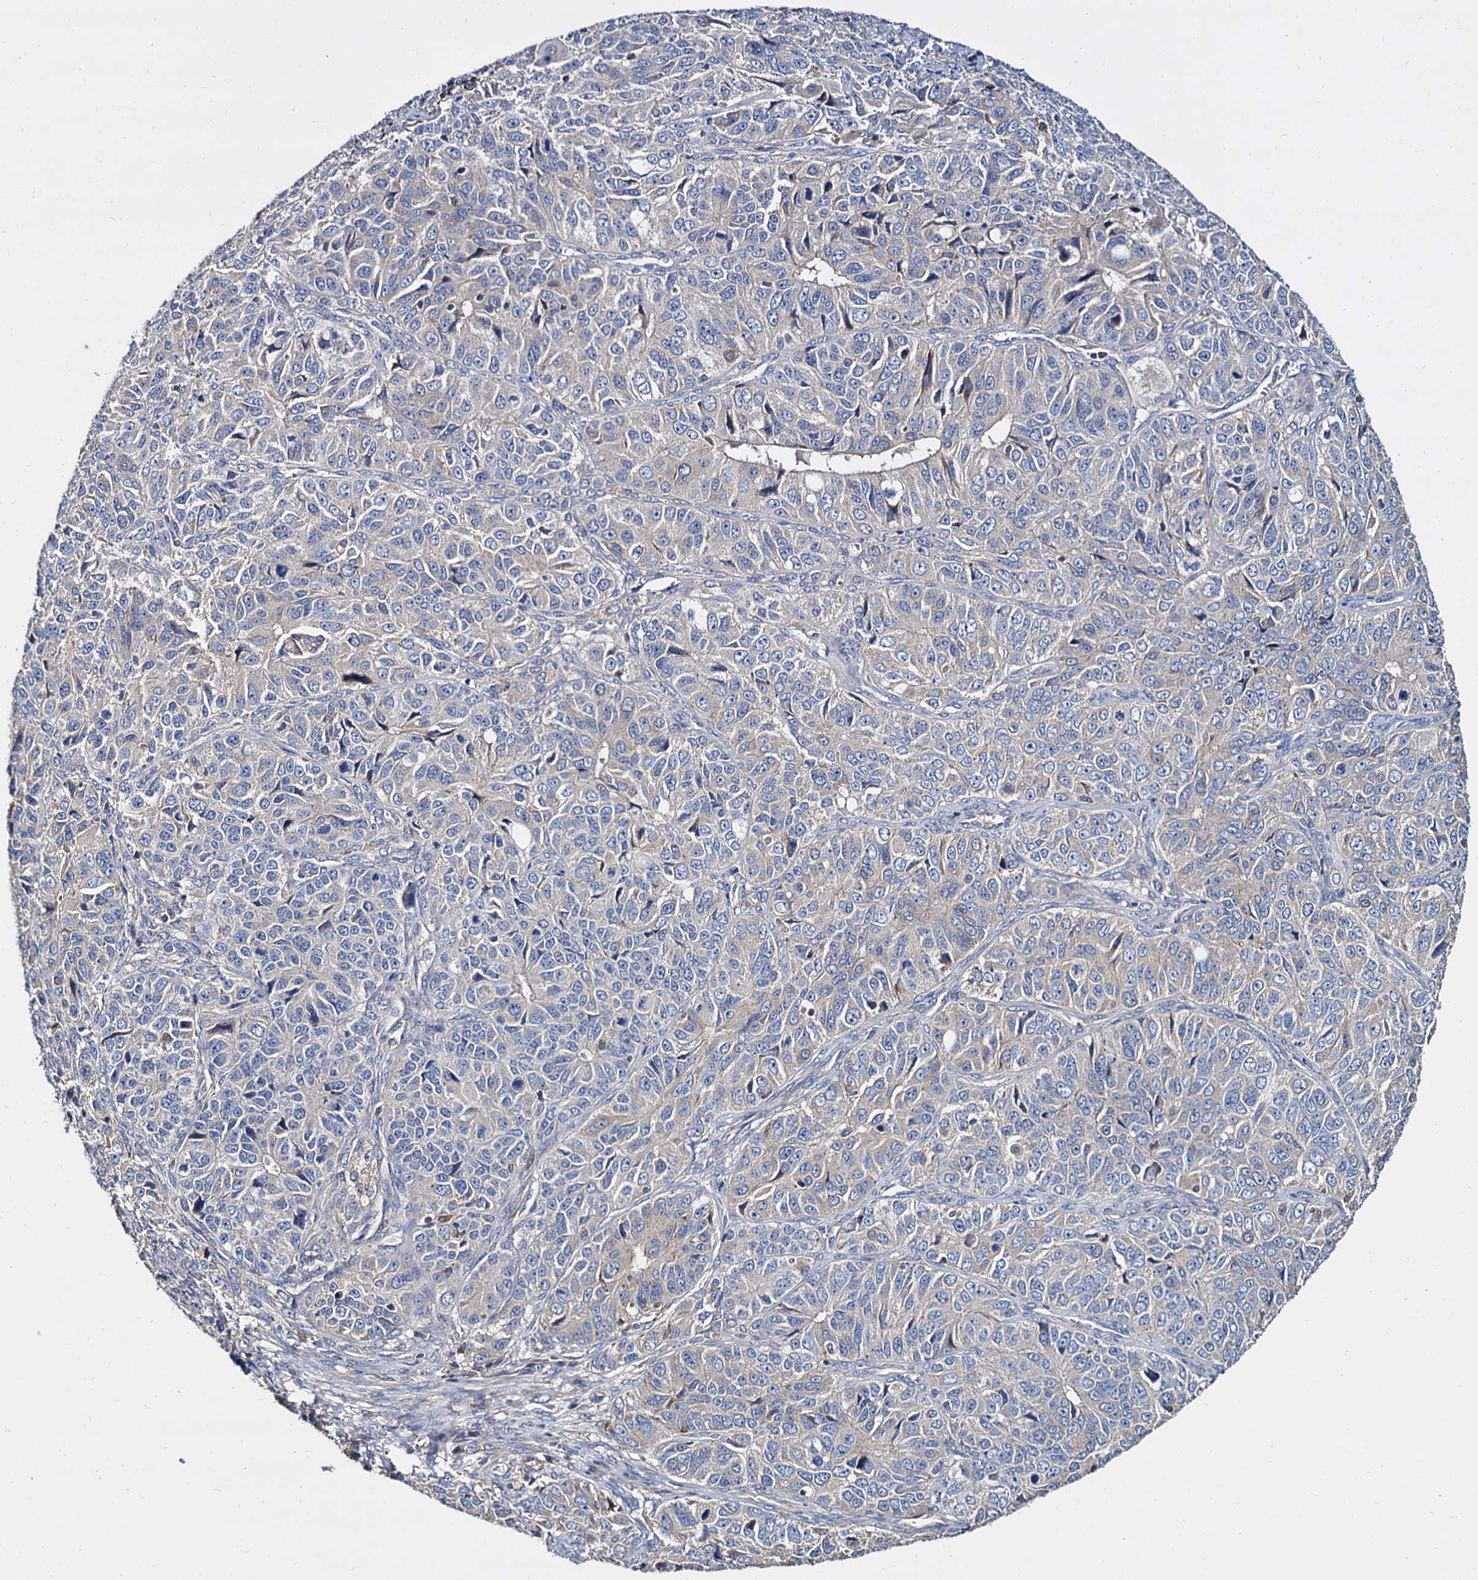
{"staining": {"intensity": "negative", "quantity": "none", "location": "none"}, "tissue": "ovarian cancer", "cell_type": "Tumor cells", "image_type": "cancer", "snomed": [{"axis": "morphology", "description": "Carcinoma, endometroid"}, {"axis": "topography", "description": "Ovary"}], "caption": "A micrograph of human ovarian cancer (endometroid carcinoma) is negative for staining in tumor cells.", "gene": "ANKRD13A", "patient": {"sex": "female", "age": 51}}